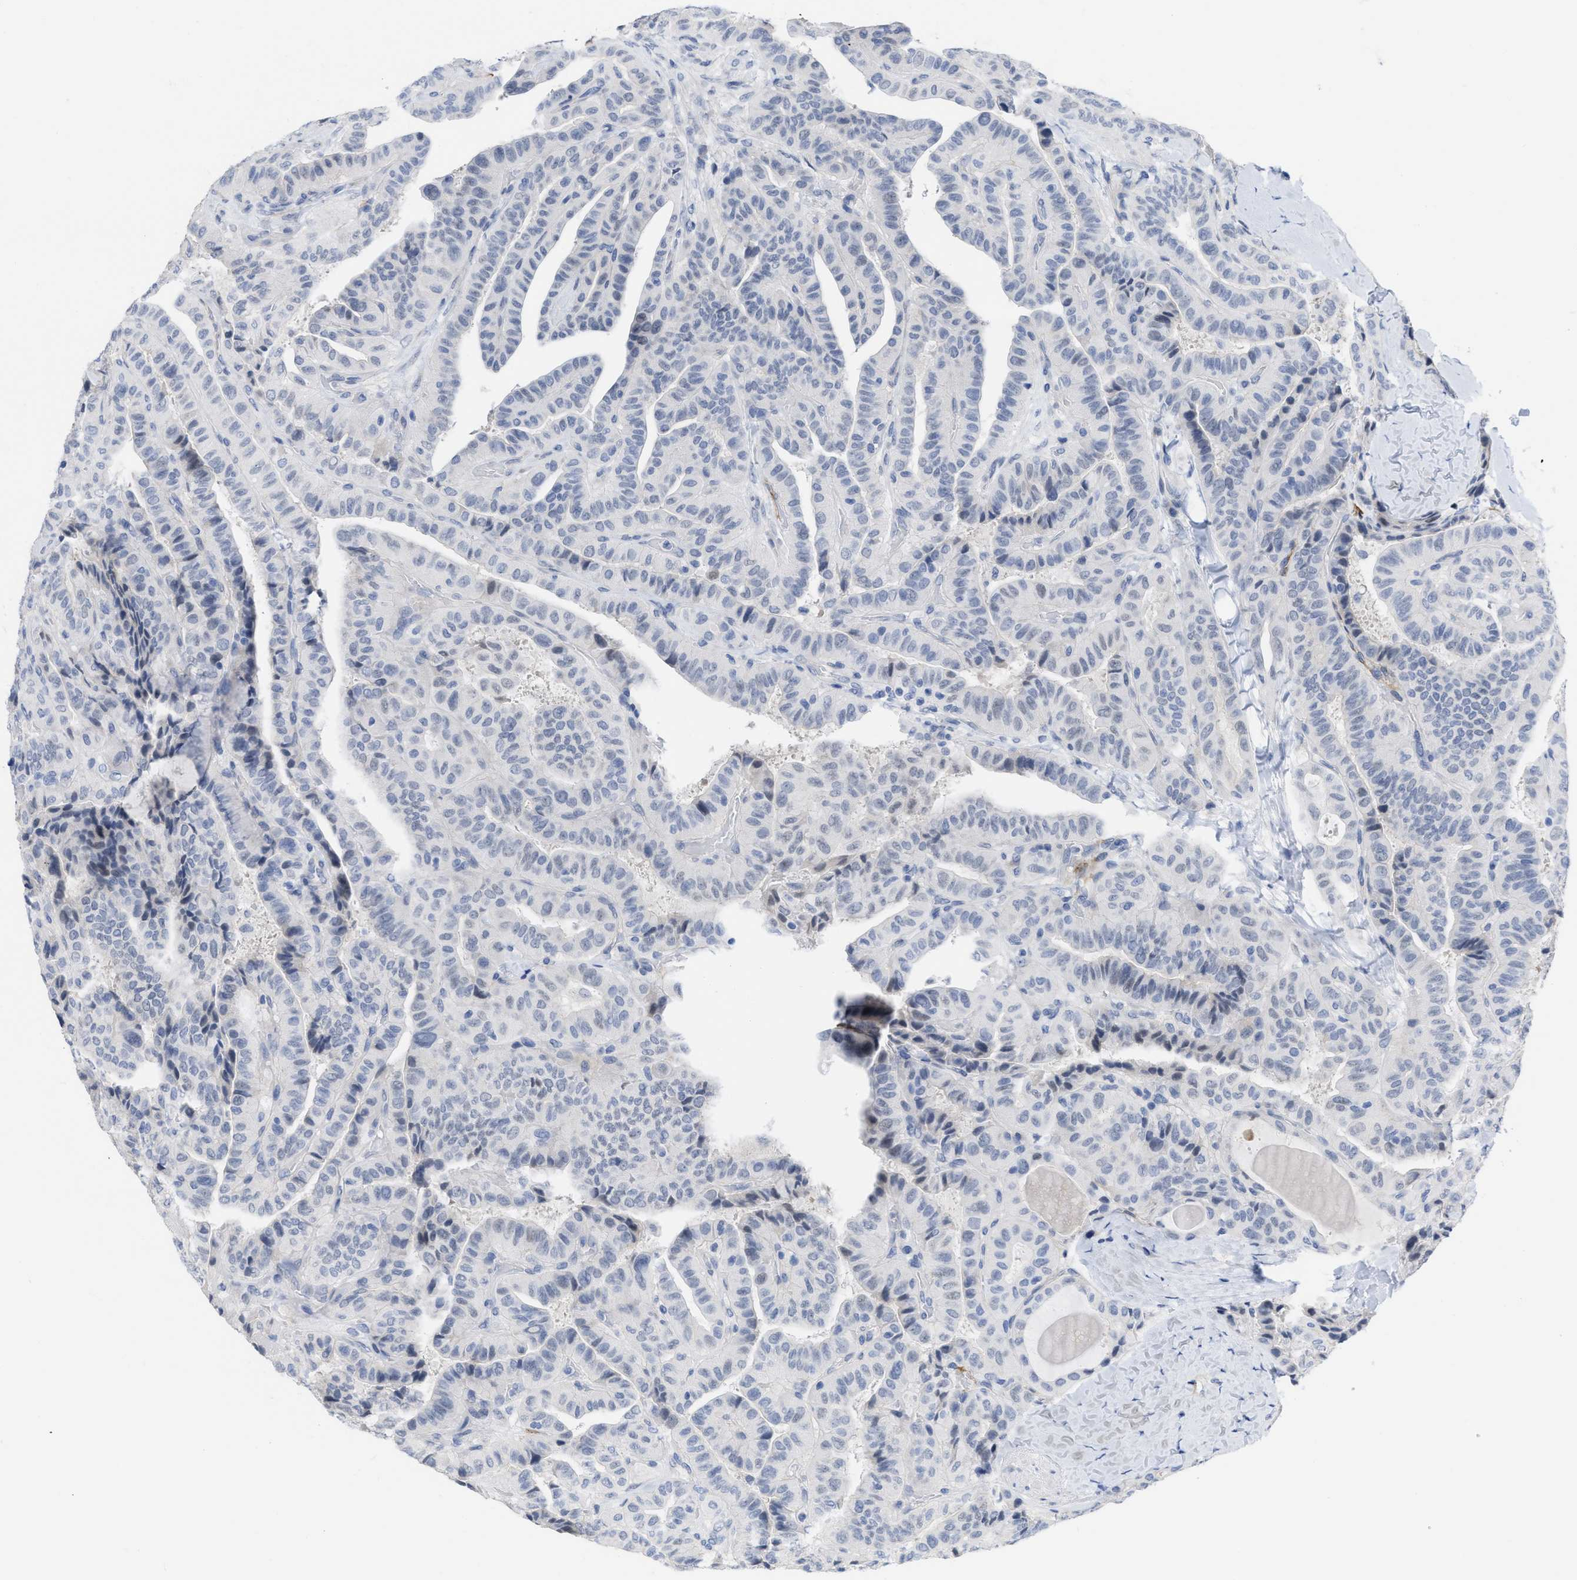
{"staining": {"intensity": "negative", "quantity": "none", "location": "none"}, "tissue": "thyroid cancer", "cell_type": "Tumor cells", "image_type": "cancer", "snomed": [{"axis": "morphology", "description": "Papillary adenocarcinoma, NOS"}, {"axis": "topography", "description": "Thyroid gland"}], "caption": "High magnification brightfield microscopy of thyroid cancer stained with DAB (brown) and counterstained with hematoxylin (blue): tumor cells show no significant staining.", "gene": "ACKR1", "patient": {"sex": "male", "age": 77}}